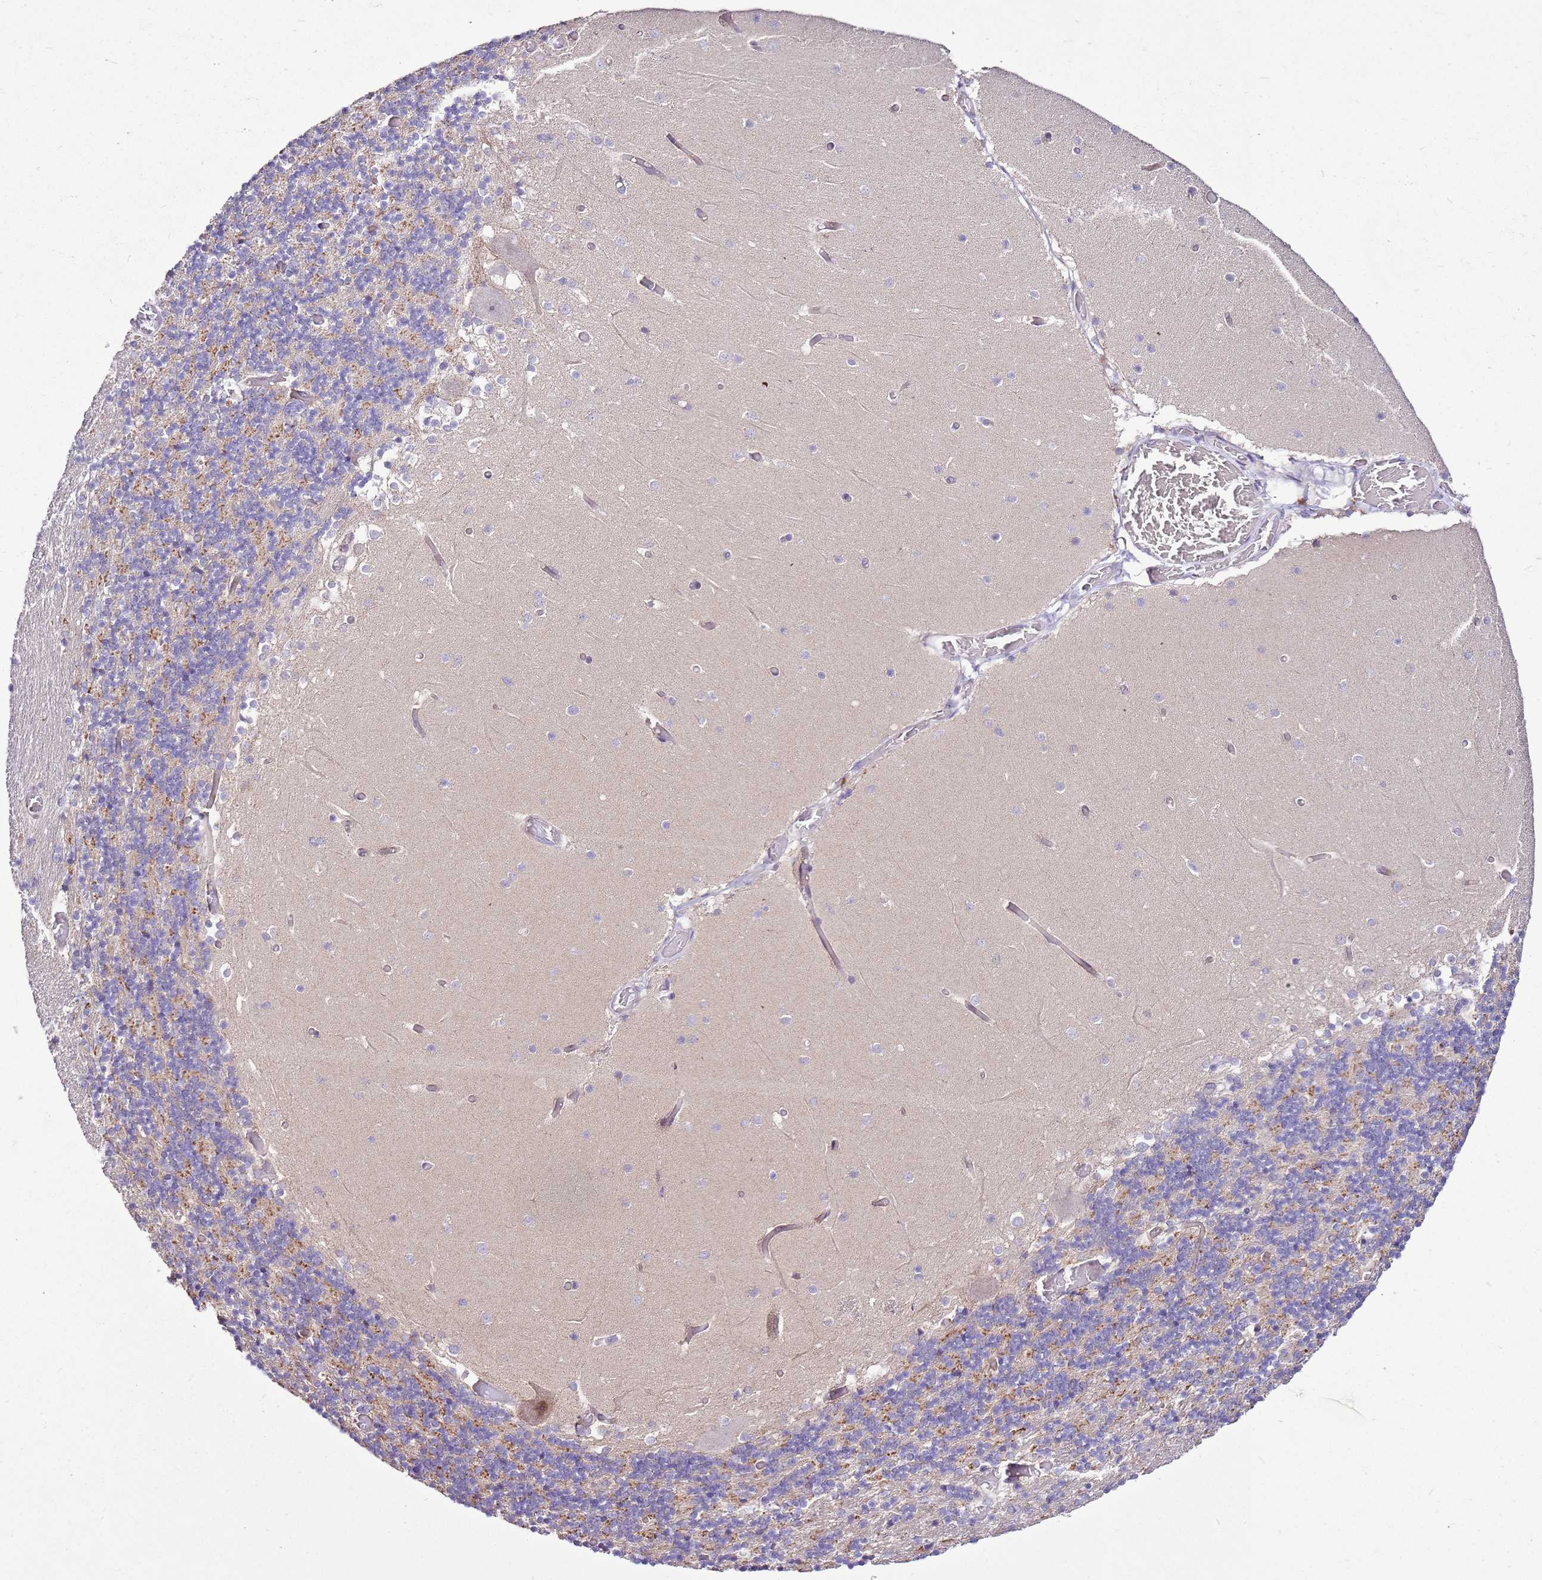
{"staining": {"intensity": "moderate", "quantity": "<25%", "location": "cytoplasmic/membranous"}, "tissue": "cerebellum", "cell_type": "Cells in granular layer", "image_type": "normal", "snomed": [{"axis": "morphology", "description": "Normal tissue, NOS"}, {"axis": "topography", "description": "Cerebellum"}], "caption": "DAB (3,3'-diaminobenzidine) immunohistochemical staining of unremarkable human cerebellum displays moderate cytoplasmic/membranous protein positivity in approximately <25% of cells in granular layer.", "gene": "SLC38A5", "patient": {"sex": "female", "age": 28}}